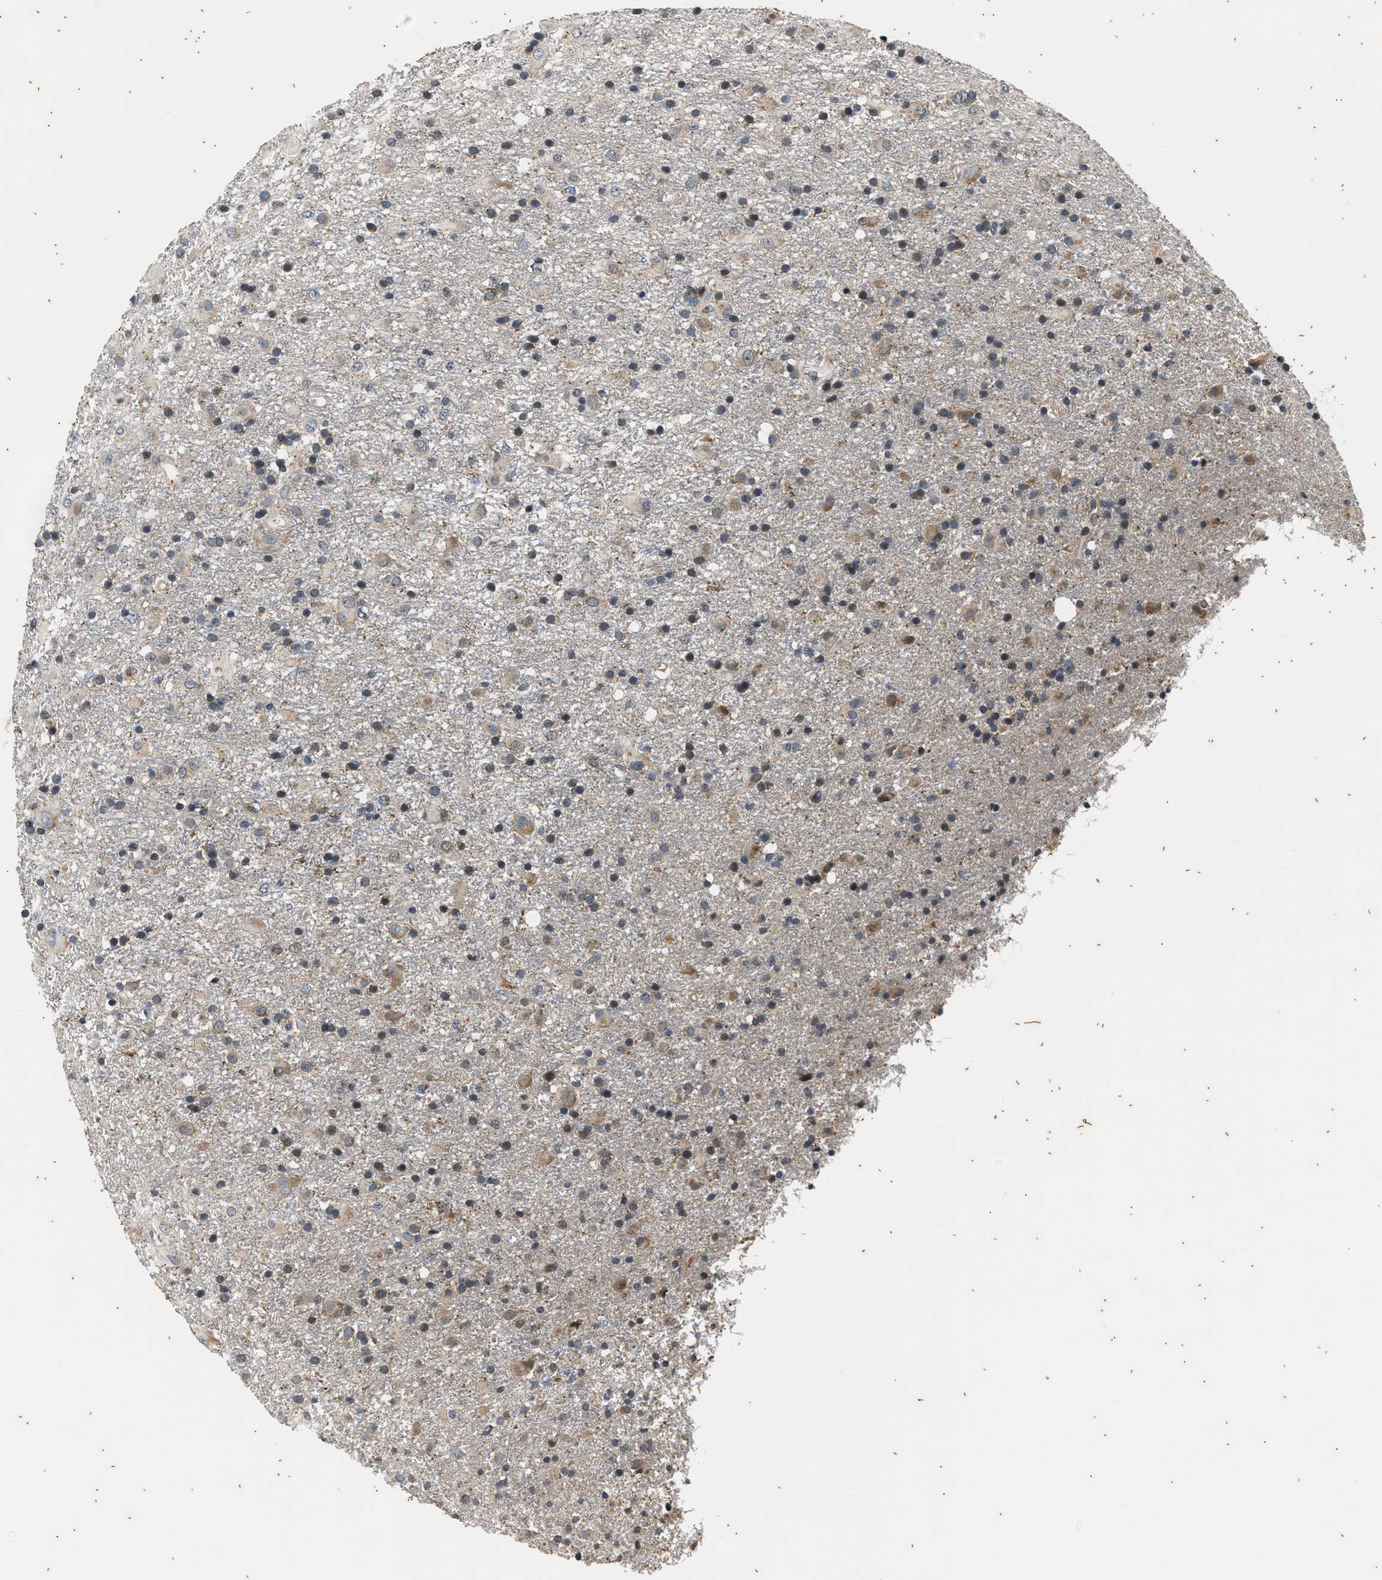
{"staining": {"intensity": "weak", "quantity": "25%-75%", "location": "cytoplasmic/membranous"}, "tissue": "glioma", "cell_type": "Tumor cells", "image_type": "cancer", "snomed": [{"axis": "morphology", "description": "Glioma, malignant, Low grade"}, {"axis": "topography", "description": "Brain"}], "caption": "Weak cytoplasmic/membranous staining is appreciated in about 25%-75% of tumor cells in malignant glioma (low-grade). Nuclei are stained in blue.", "gene": "PTPN7", "patient": {"sex": "male", "age": 65}}